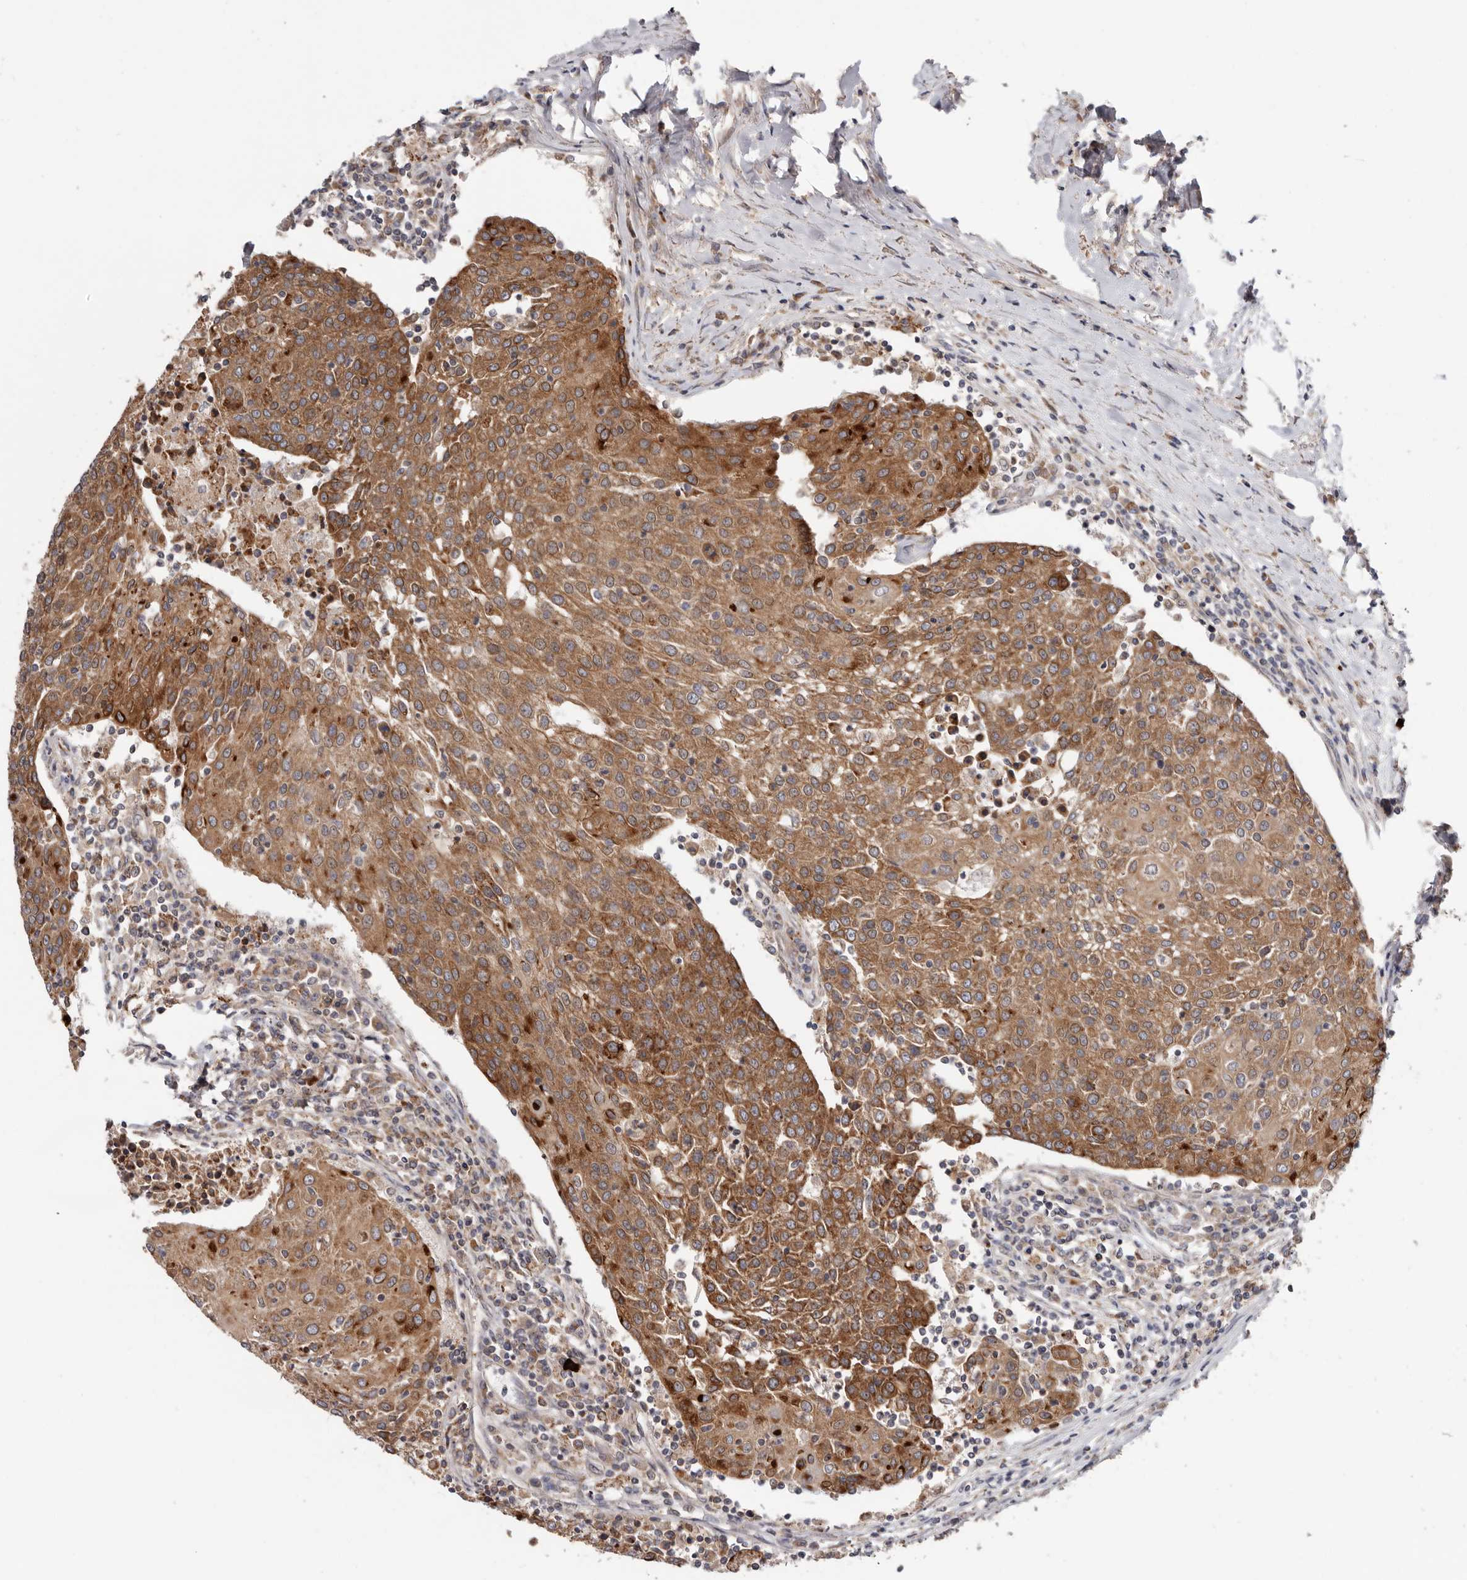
{"staining": {"intensity": "moderate", "quantity": ">75%", "location": "cytoplasmic/membranous"}, "tissue": "urothelial cancer", "cell_type": "Tumor cells", "image_type": "cancer", "snomed": [{"axis": "morphology", "description": "Urothelial carcinoma, High grade"}, {"axis": "topography", "description": "Urinary bladder"}], "caption": "Immunohistochemical staining of urothelial cancer displays moderate cytoplasmic/membranous protein staining in about >75% of tumor cells.", "gene": "TMUB1", "patient": {"sex": "female", "age": 85}}